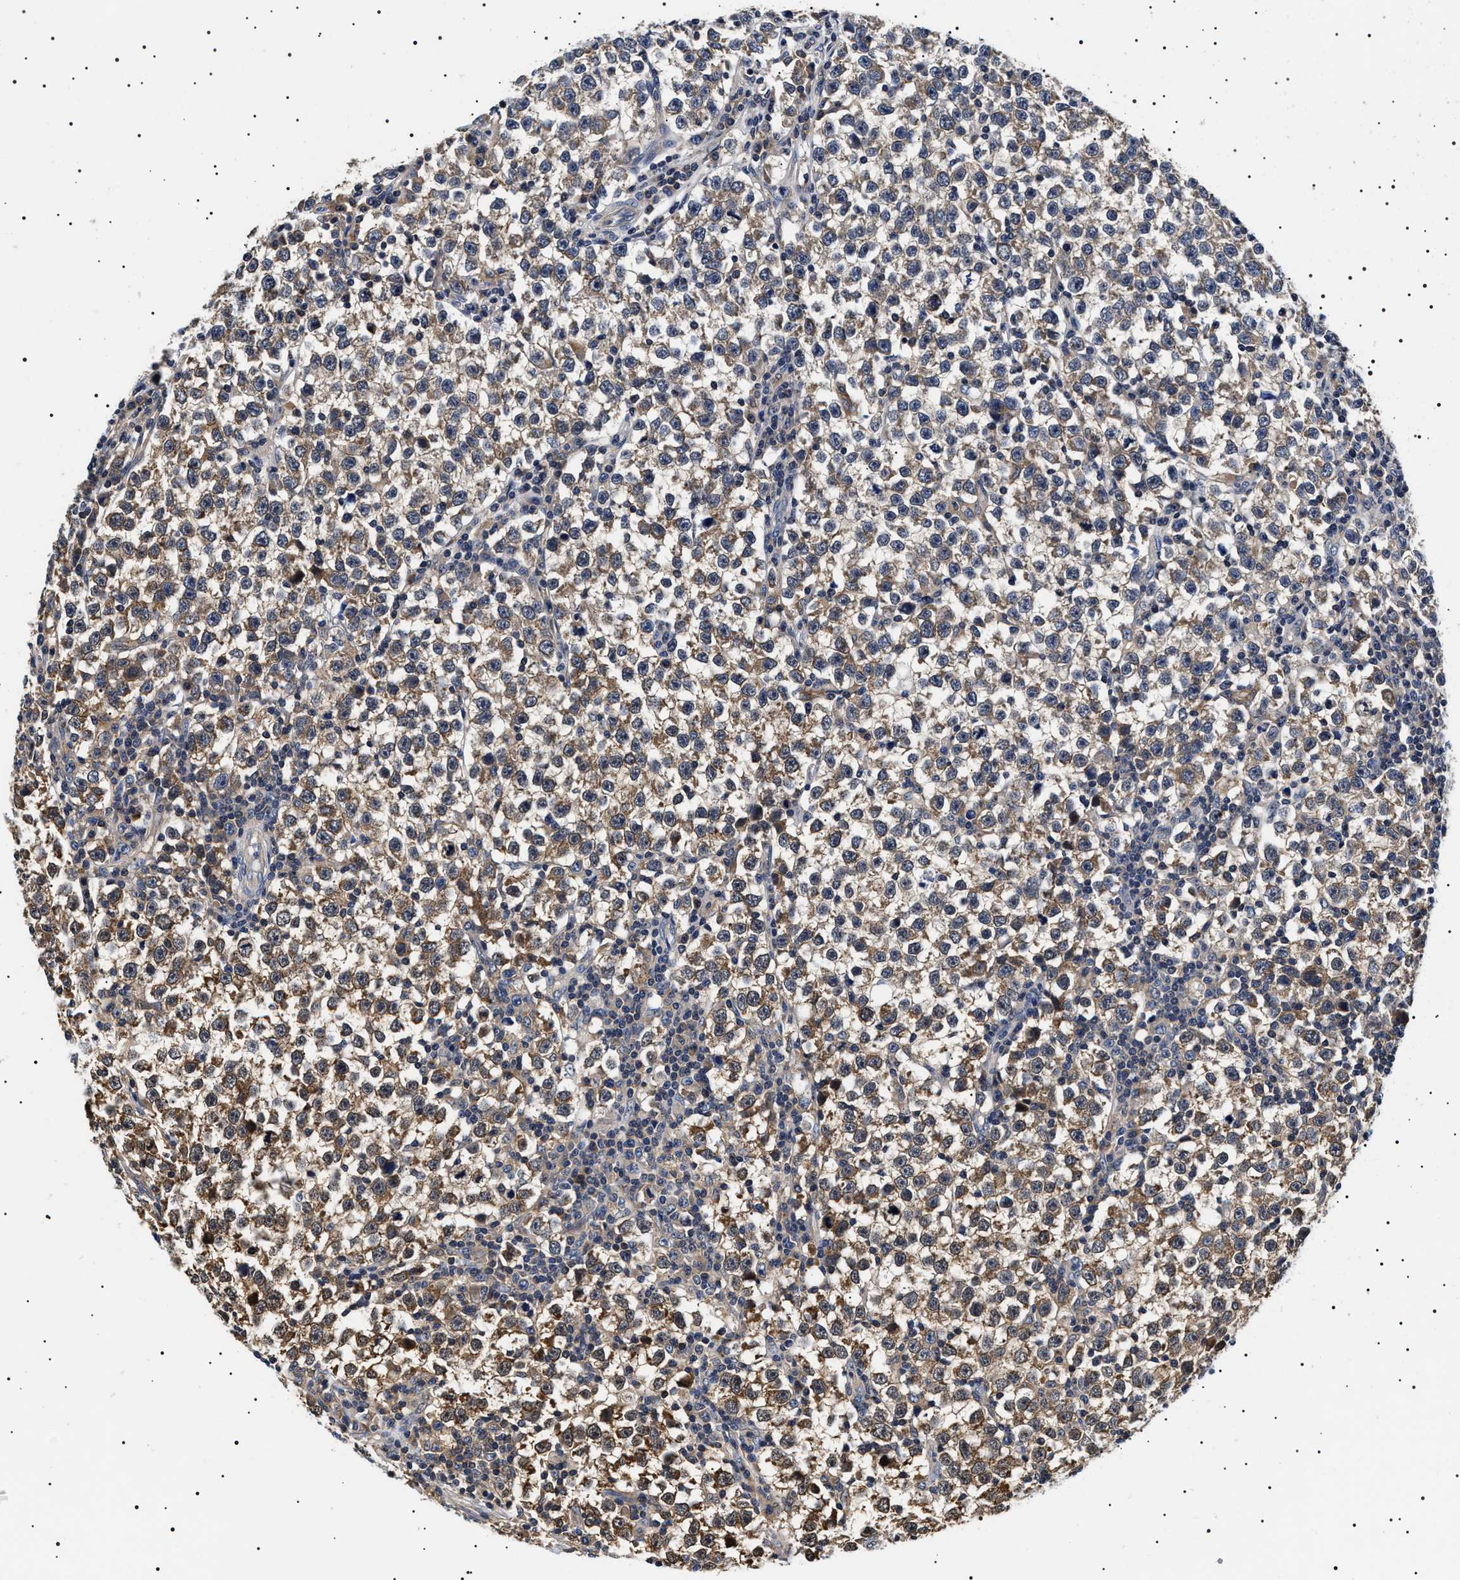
{"staining": {"intensity": "weak", "quantity": "25%-75%", "location": "cytoplasmic/membranous"}, "tissue": "testis cancer", "cell_type": "Tumor cells", "image_type": "cancer", "snomed": [{"axis": "morphology", "description": "Seminoma, NOS"}, {"axis": "topography", "description": "Testis"}], "caption": "Testis cancer was stained to show a protein in brown. There is low levels of weak cytoplasmic/membranous positivity in about 25%-75% of tumor cells.", "gene": "SLC4A7", "patient": {"sex": "male", "age": 43}}